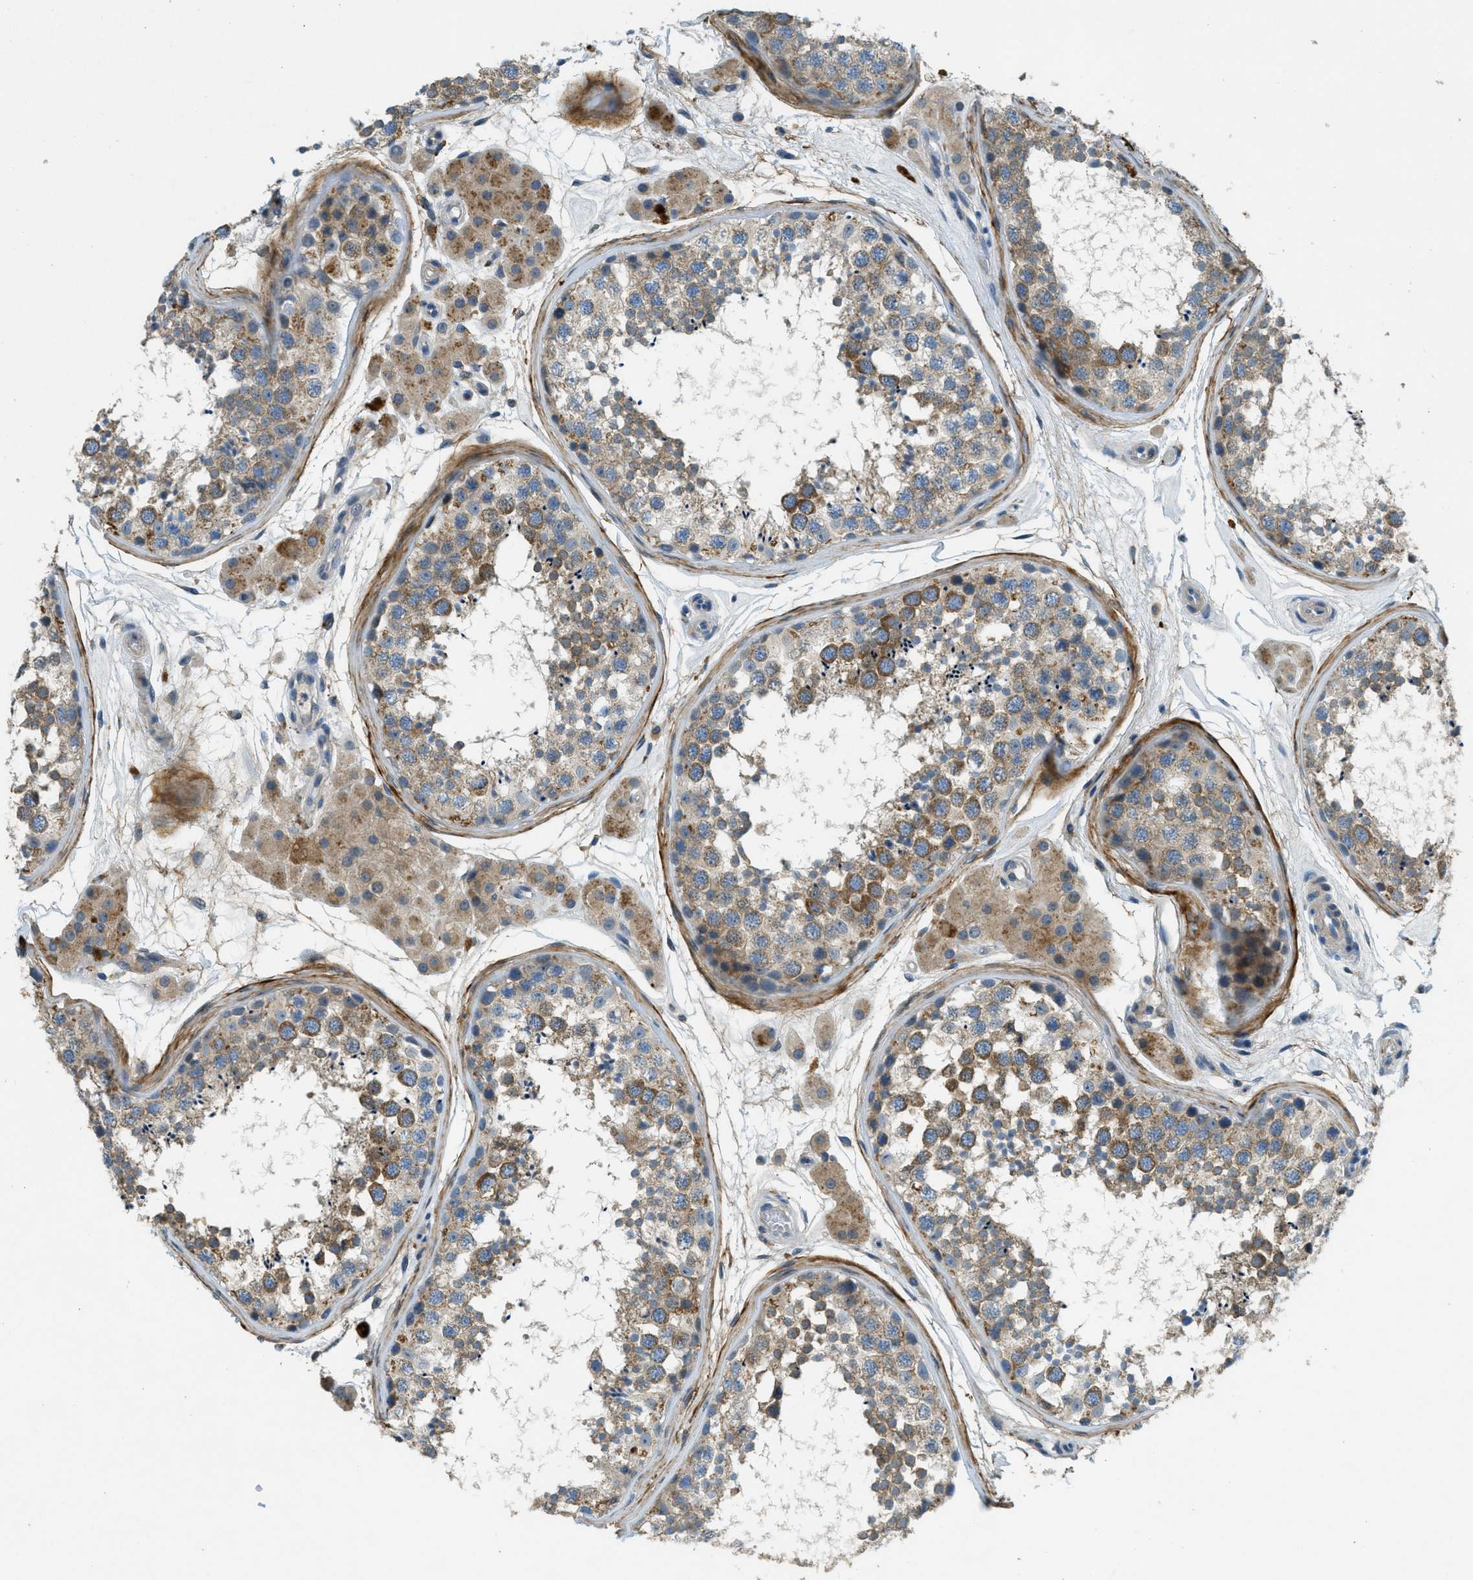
{"staining": {"intensity": "moderate", "quantity": "25%-75%", "location": "cytoplasmic/membranous"}, "tissue": "testis", "cell_type": "Cells in seminiferous ducts", "image_type": "normal", "snomed": [{"axis": "morphology", "description": "Normal tissue, NOS"}, {"axis": "topography", "description": "Testis"}], "caption": "Moderate cytoplasmic/membranous protein expression is appreciated in about 25%-75% of cells in seminiferous ducts in testis. (Stains: DAB (3,3'-diaminobenzidine) in brown, nuclei in blue, Microscopy: brightfield microscopy at high magnification).", "gene": "SNX14", "patient": {"sex": "male", "age": 56}}